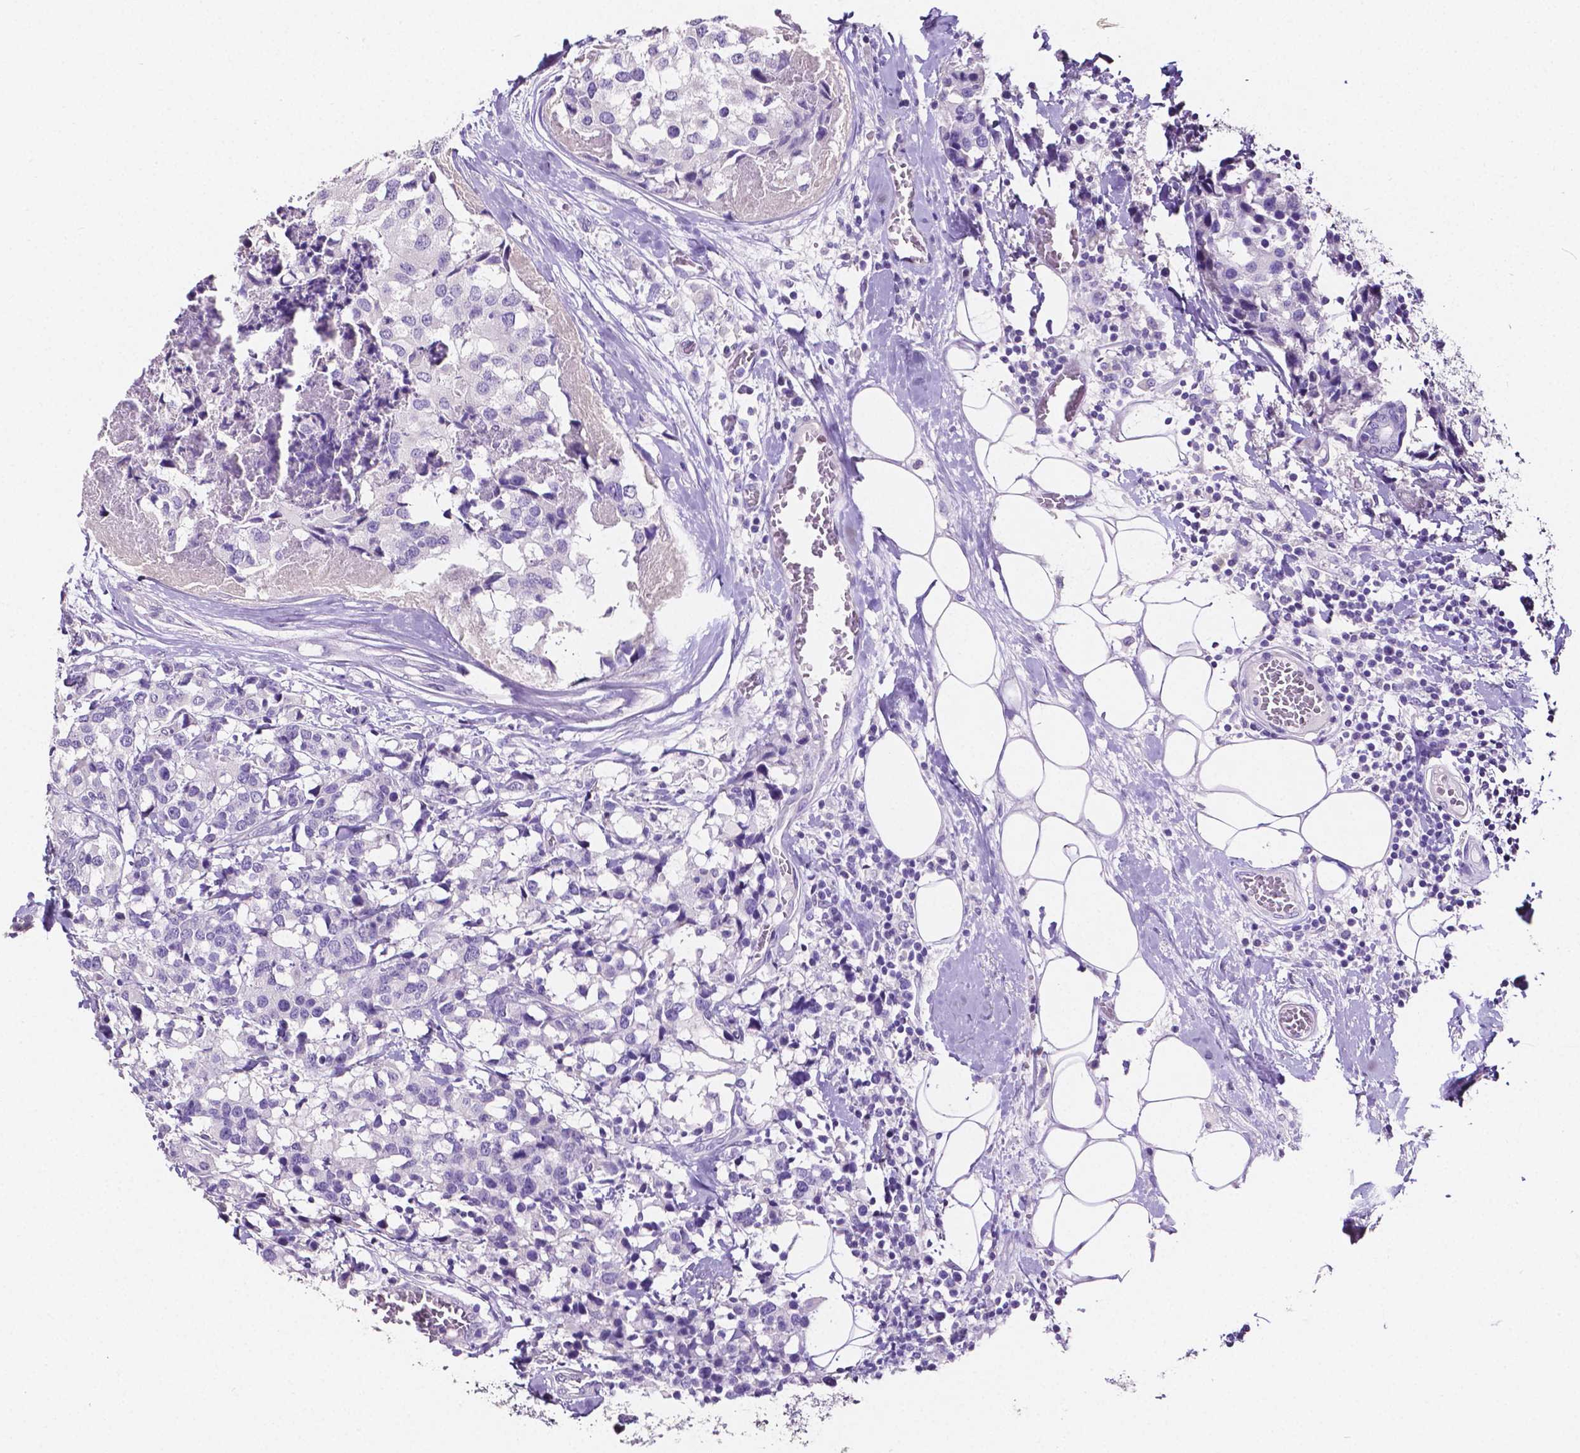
{"staining": {"intensity": "negative", "quantity": "none", "location": "none"}, "tissue": "breast cancer", "cell_type": "Tumor cells", "image_type": "cancer", "snomed": [{"axis": "morphology", "description": "Lobular carcinoma"}, {"axis": "topography", "description": "Breast"}], "caption": "Micrograph shows no significant protein staining in tumor cells of breast cancer.", "gene": "SLC22A2", "patient": {"sex": "female", "age": 59}}